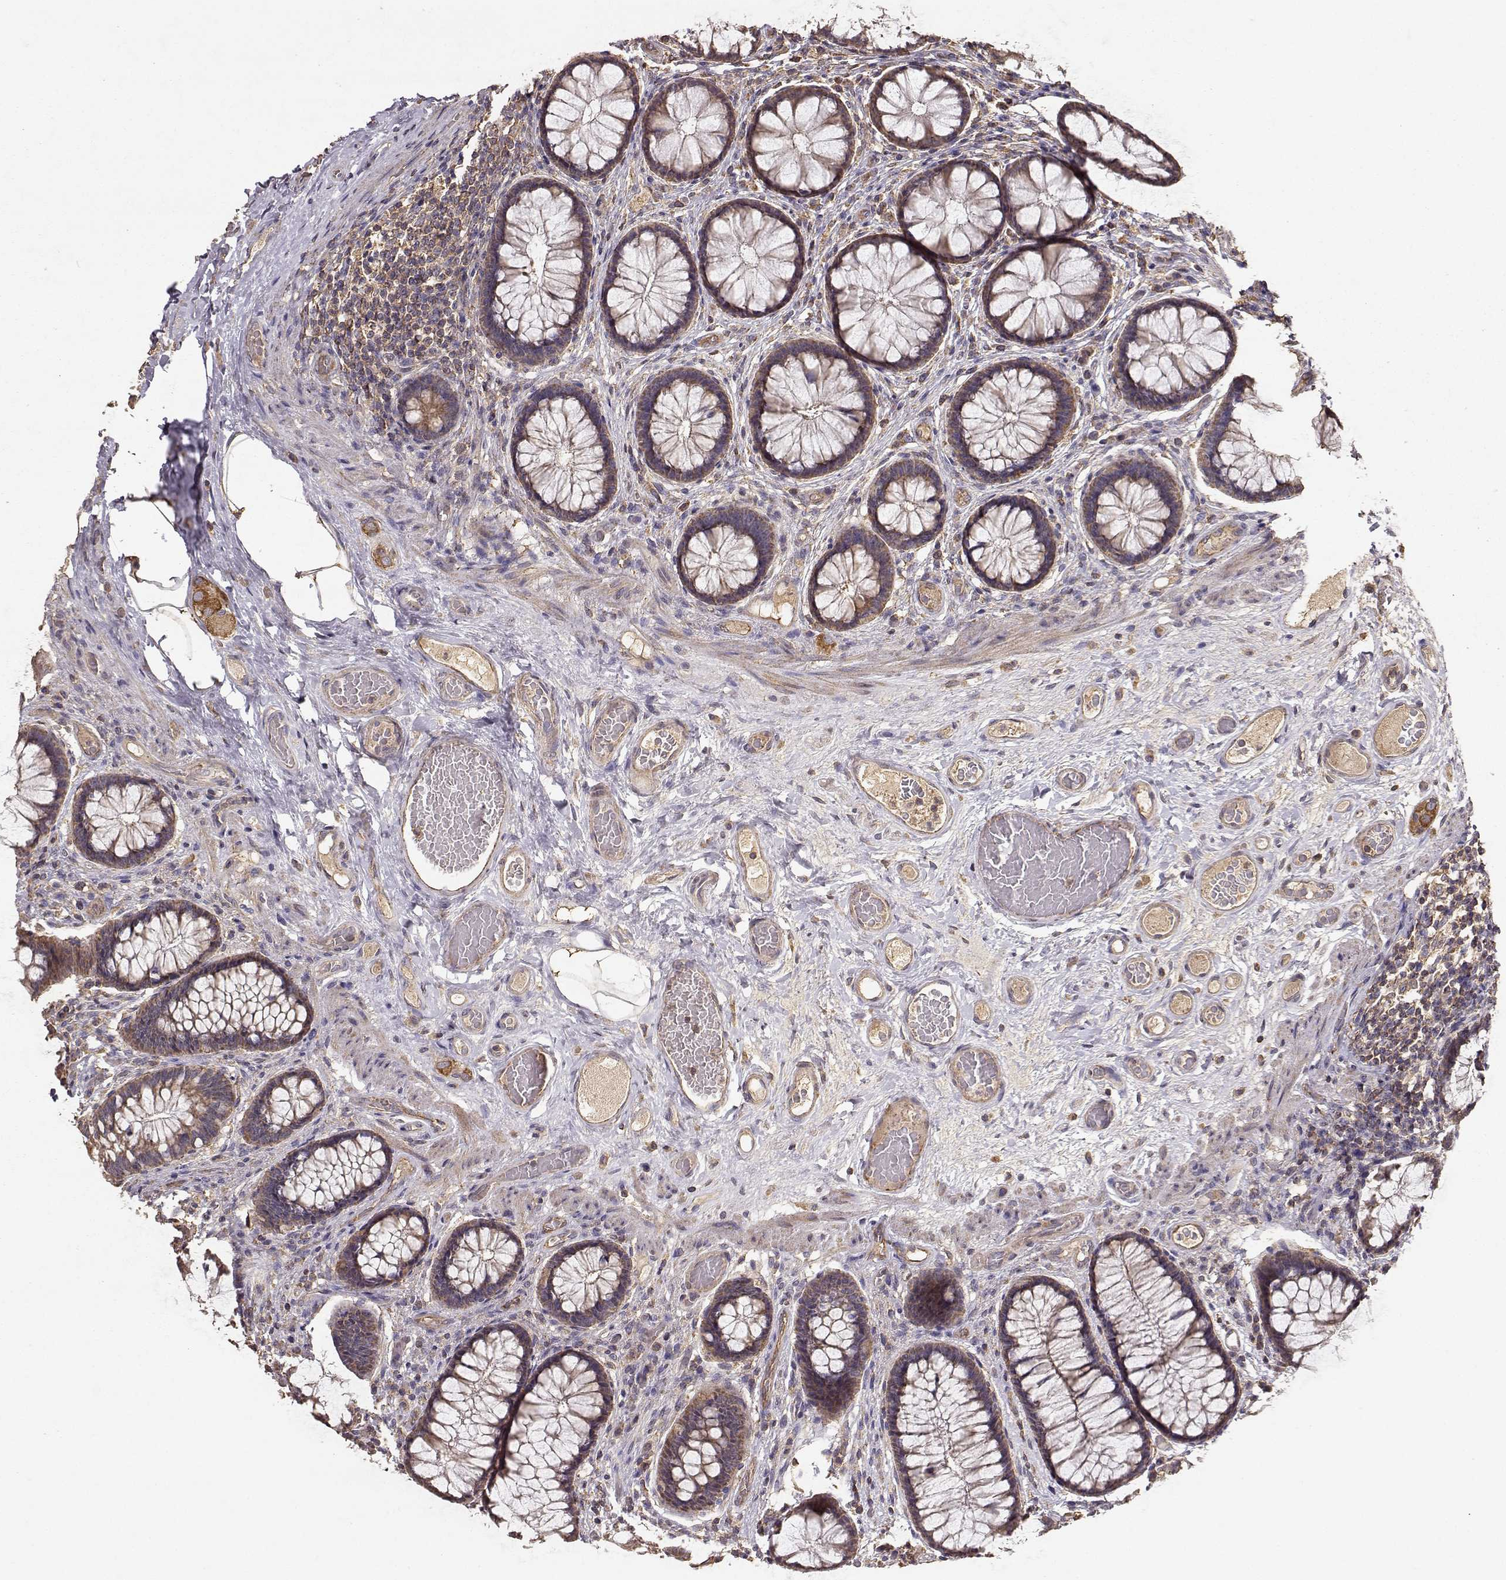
{"staining": {"intensity": "weak", "quantity": ">75%", "location": "cytoplasmic/membranous"}, "tissue": "colon", "cell_type": "Endothelial cells", "image_type": "normal", "snomed": [{"axis": "morphology", "description": "Normal tissue, NOS"}, {"axis": "topography", "description": "Colon"}], "caption": "Benign colon was stained to show a protein in brown. There is low levels of weak cytoplasmic/membranous staining in about >75% of endothelial cells. (IHC, brightfield microscopy, high magnification).", "gene": "TARS3", "patient": {"sex": "female", "age": 65}}